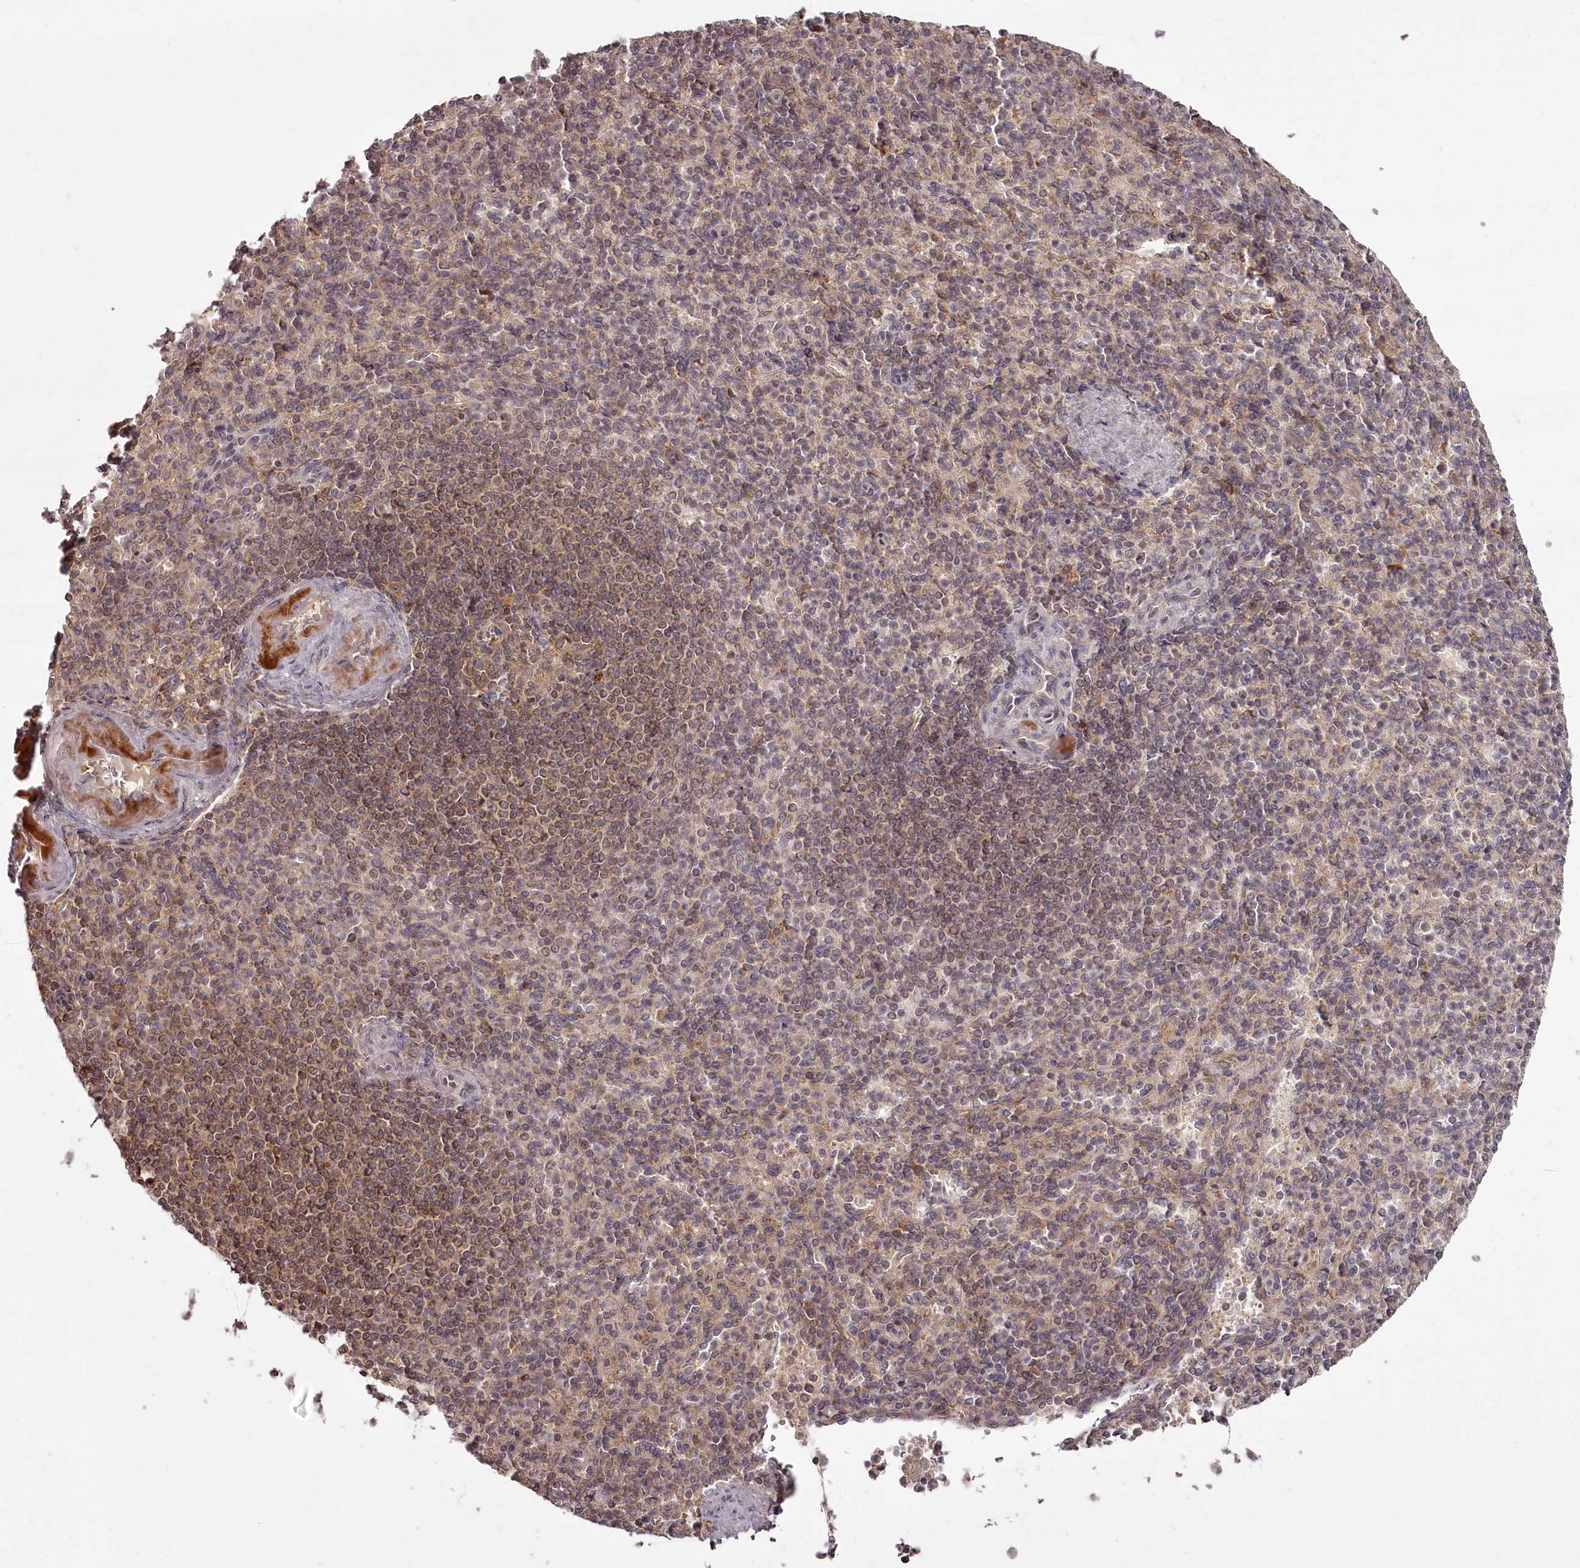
{"staining": {"intensity": "moderate", "quantity": "<25%", "location": "cytoplasmic/membranous"}, "tissue": "spleen", "cell_type": "Cells in red pulp", "image_type": "normal", "snomed": [{"axis": "morphology", "description": "Normal tissue, NOS"}, {"axis": "topography", "description": "Spleen"}], "caption": "A low amount of moderate cytoplasmic/membranous expression is identified in about <25% of cells in red pulp in normal spleen.", "gene": "PCBP2", "patient": {"sex": "female", "age": 74}}